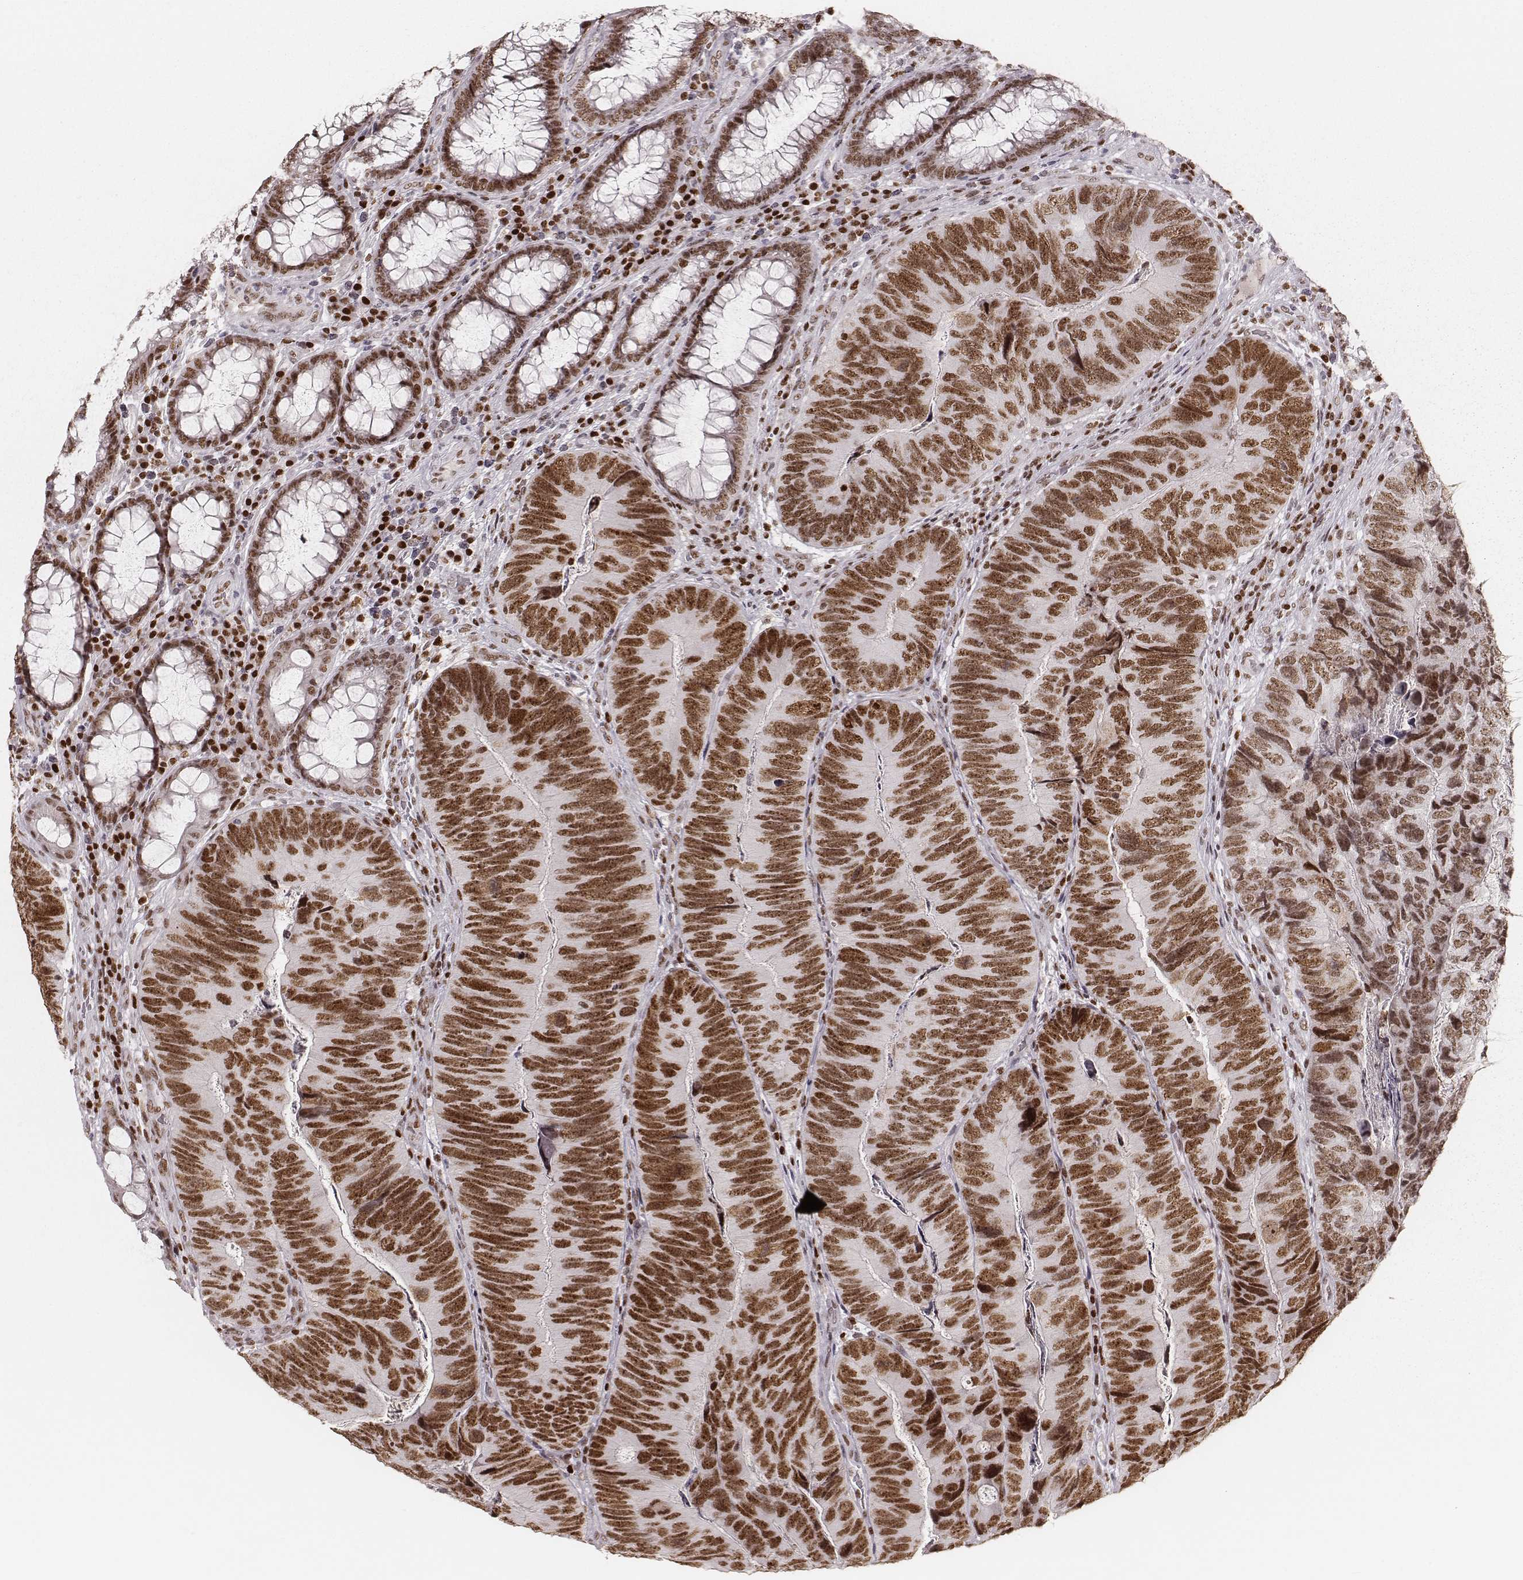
{"staining": {"intensity": "moderate", "quantity": ">75%", "location": "nuclear"}, "tissue": "colorectal cancer", "cell_type": "Tumor cells", "image_type": "cancer", "snomed": [{"axis": "morphology", "description": "Adenocarcinoma, NOS"}, {"axis": "topography", "description": "Colon"}], "caption": "Immunohistochemistry of colorectal cancer shows medium levels of moderate nuclear expression in approximately >75% of tumor cells.", "gene": "PARP1", "patient": {"sex": "female", "age": 67}}